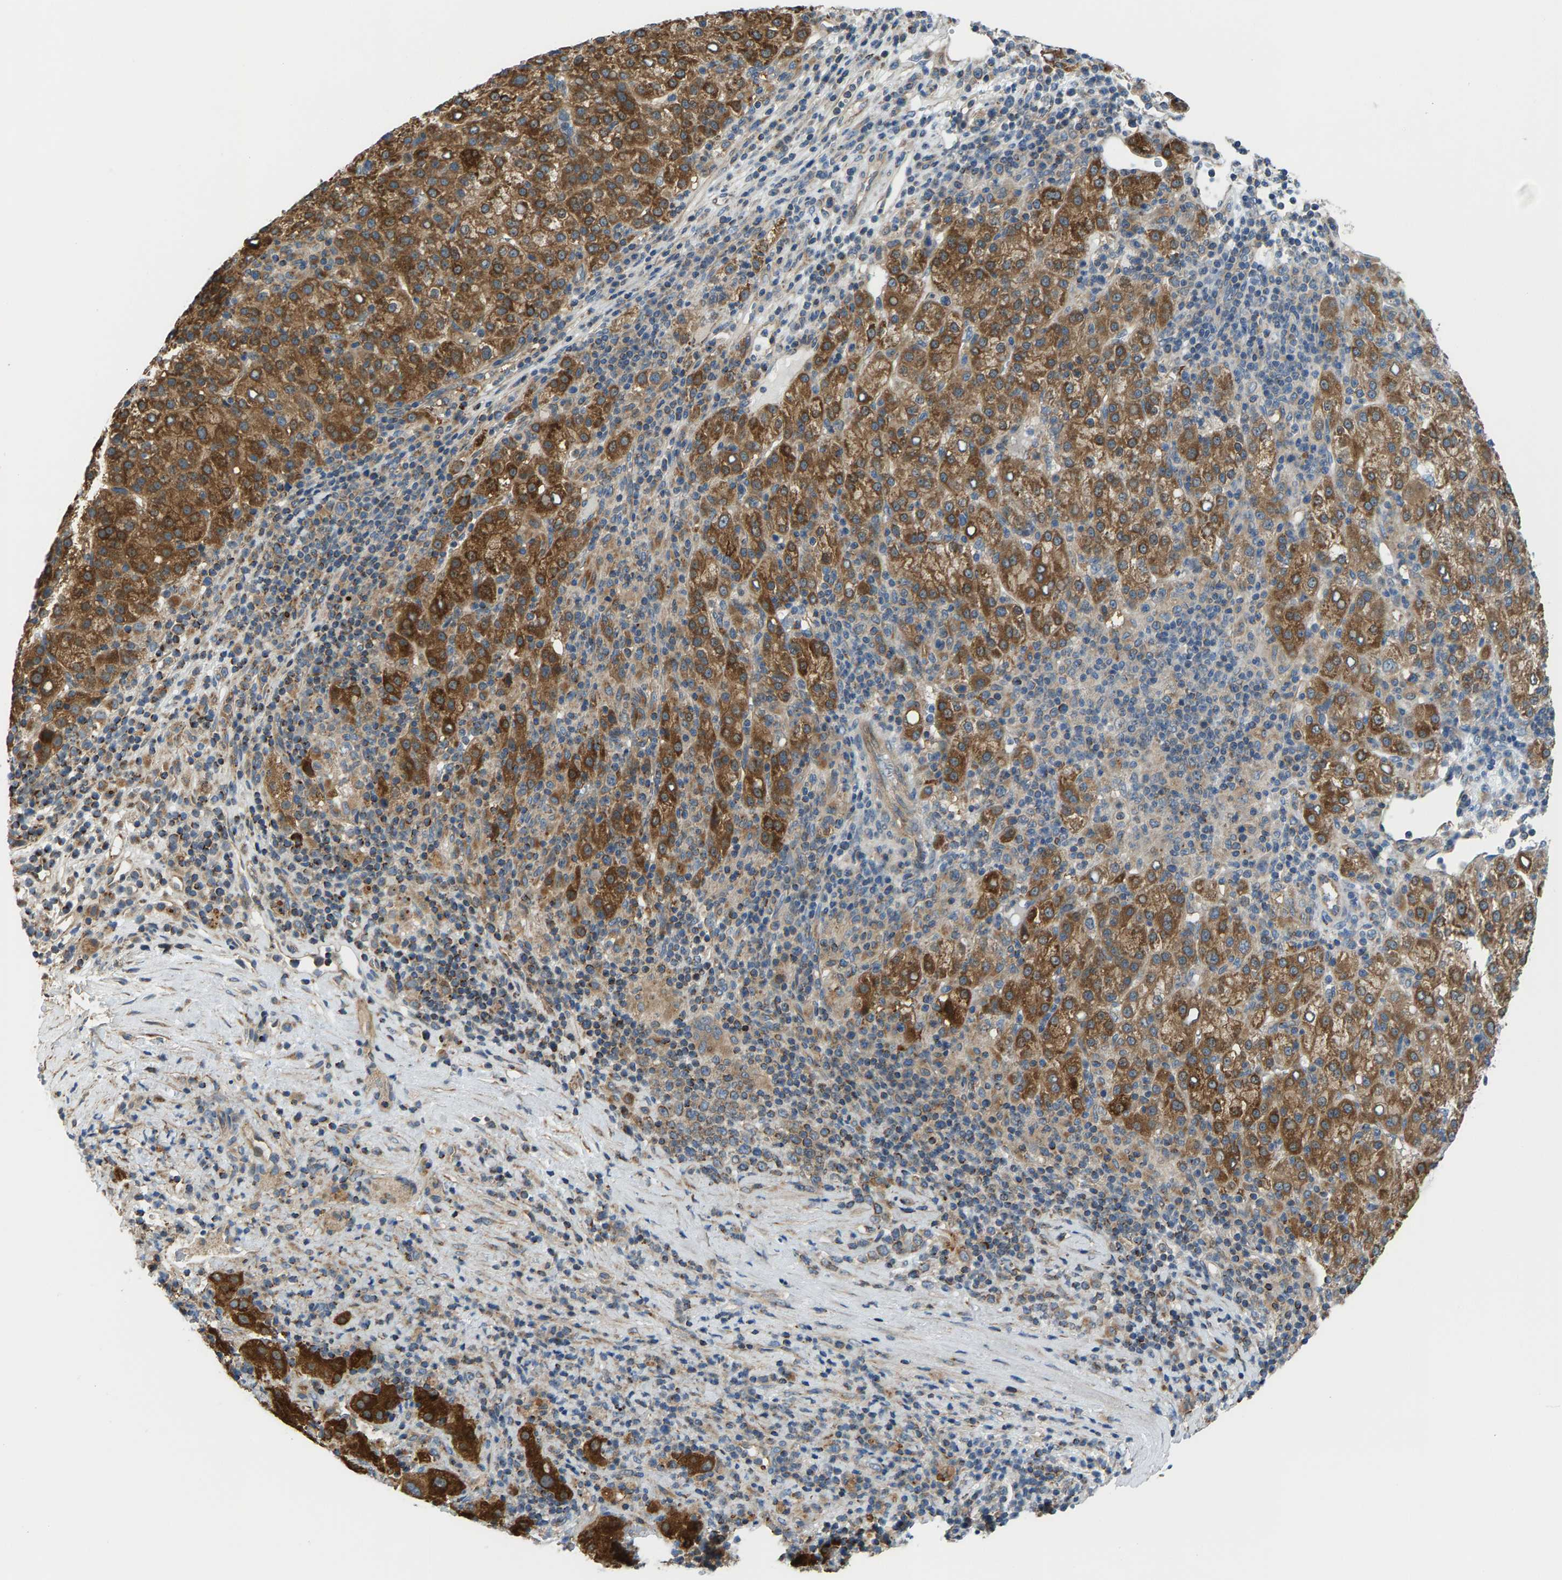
{"staining": {"intensity": "moderate", "quantity": ">75%", "location": "cytoplasmic/membranous"}, "tissue": "liver cancer", "cell_type": "Tumor cells", "image_type": "cancer", "snomed": [{"axis": "morphology", "description": "Carcinoma, Hepatocellular, NOS"}, {"axis": "topography", "description": "Liver"}], "caption": "High-power microscopy captured an IHC micrograph of liver cancer, revealing moderate cytoplasmic/membranous staining in approximately >75% of tumor cells.", "gene": "PDCL", "patient": {"sex": "female", "age": 58}}